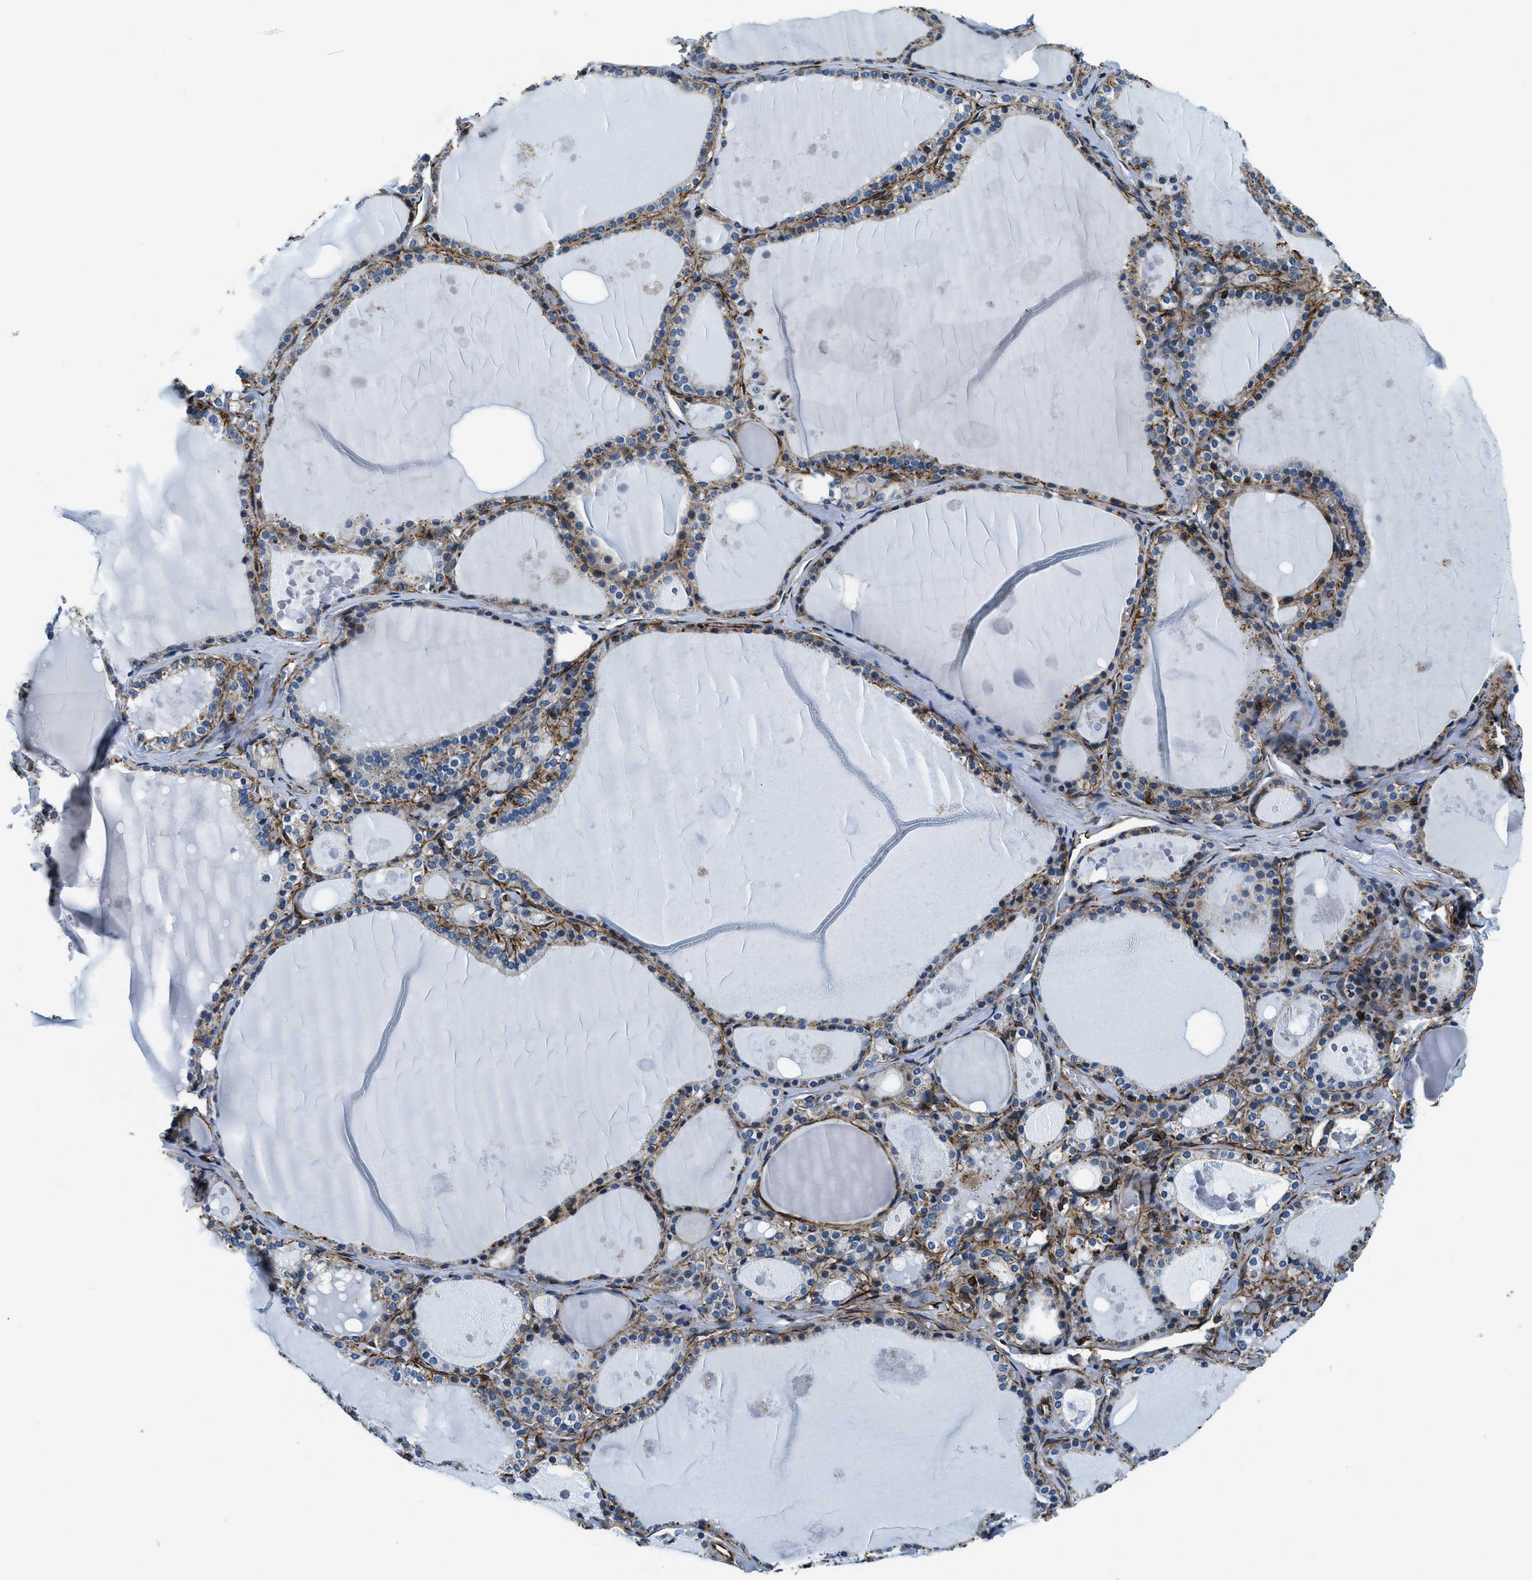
{"staining": {"intensity": "moderate", "quantity": "25%-75%", "location": "cytoplasmic/membranous"}, "tissue": "thyroid gland", "cell_type": "Glandular cells", "image_type": "normal", "snomed": [{"axis": "morphology", "description": "Normal tissue, NOS"}, {"axis": "topography", "description": "Thyroid gland"}], "caption": "A medium amount of moderate cytoplasmic/membranous positivity is seen in about 25%-75% of glandular cells in benign thyroid gland. Nuclei are stained in blue.", "gene": "GNS", "patient": {"sex": "male", "age": 56}}